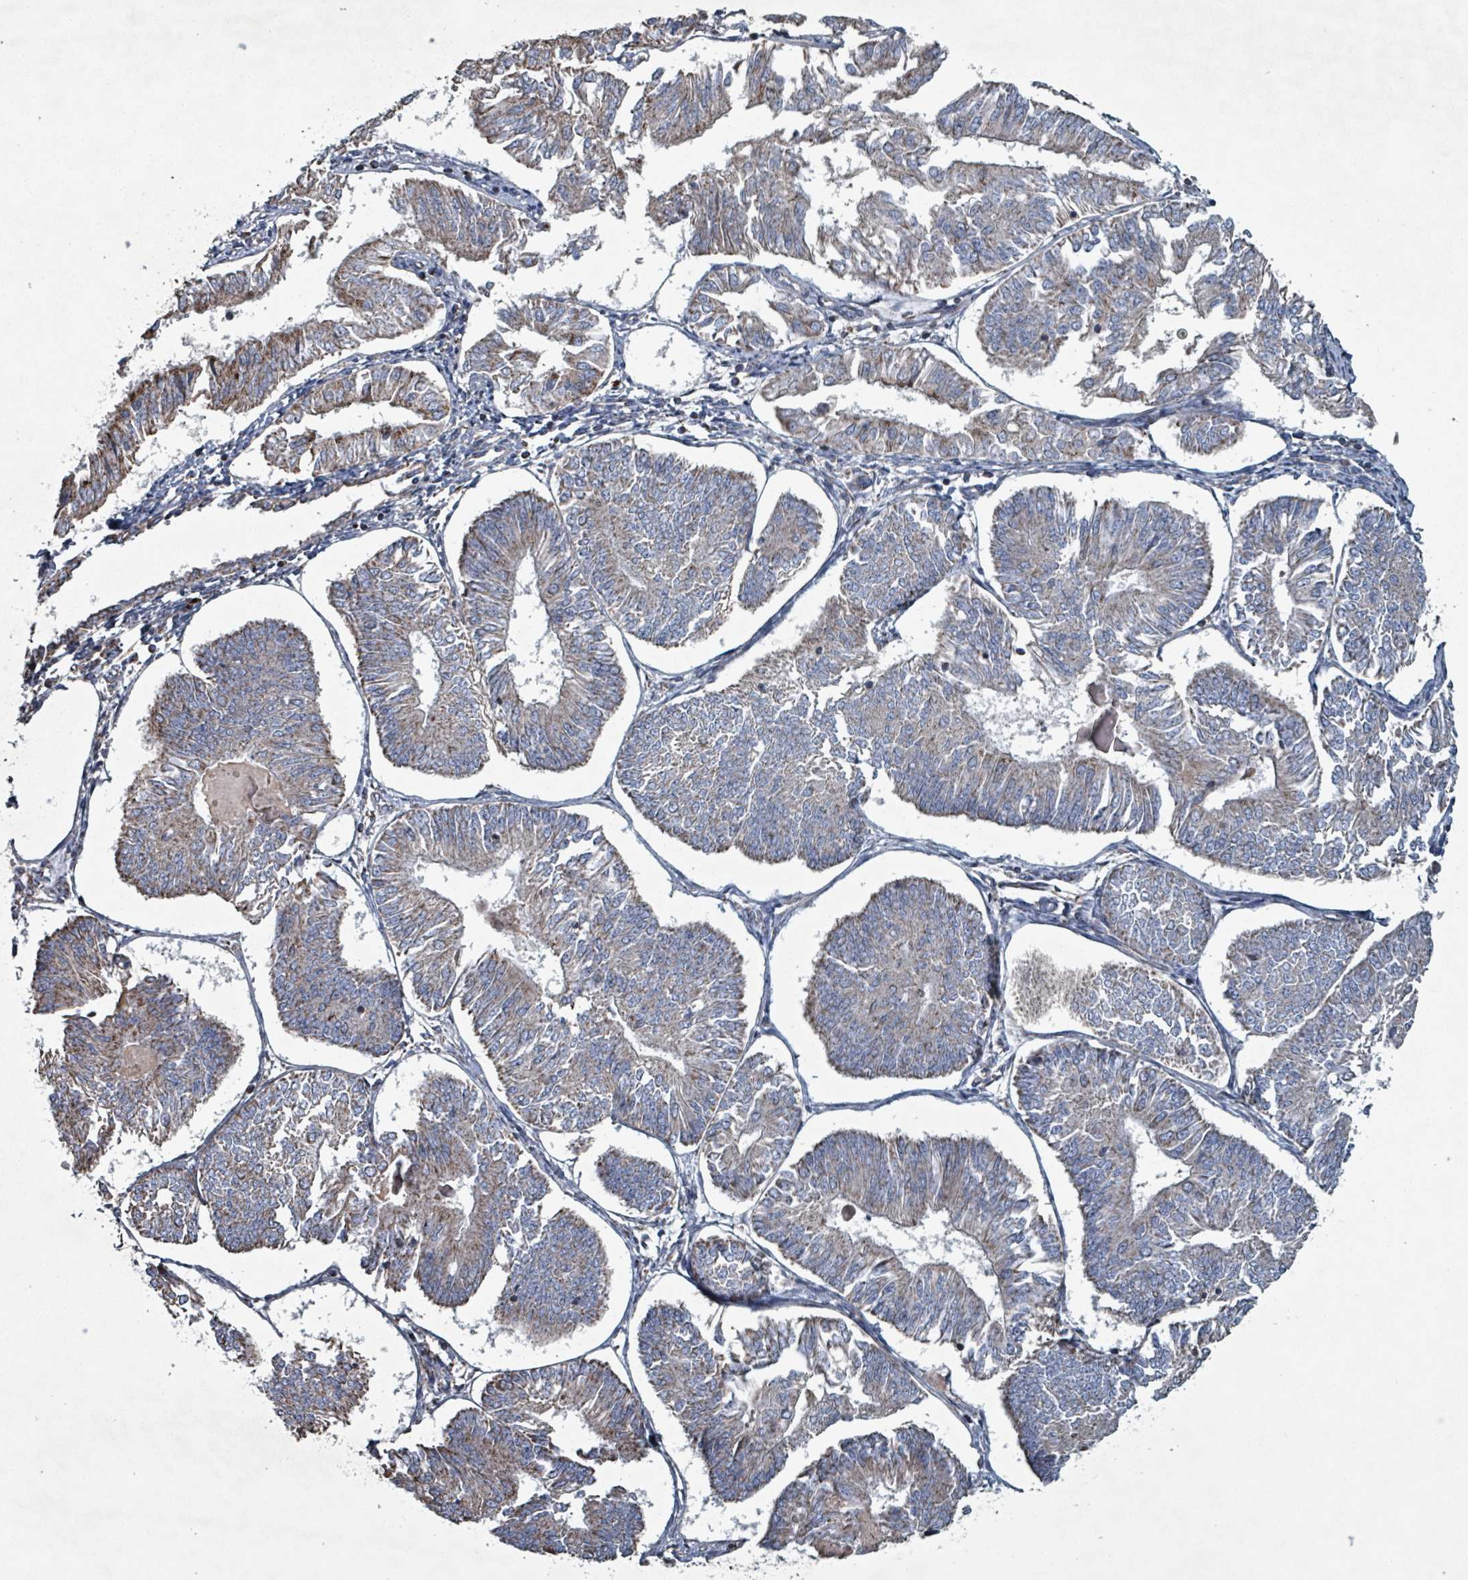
{"staining": {"intensity": "moderate", "quantity": "25%-75%", "location": "cytoplasmic/membranous"}, "tissue": "endometrial cancer", "cell_type": "Tumor cells", "image_type": "cancer", "snomed": [{"axis": "morphology", "description": "Adenocarcinoma, NOS"}, {"axis": "topography", "description": "Endometrium"}], "caption": "The image demonstrates a brown stain indicating the presence of a protein in the cytoplasmic/membranous of tumor cells in adenocarcinoma (endometrial).", "gene": "ABHD18", "patient": {"sex": "female", "age": 58}}